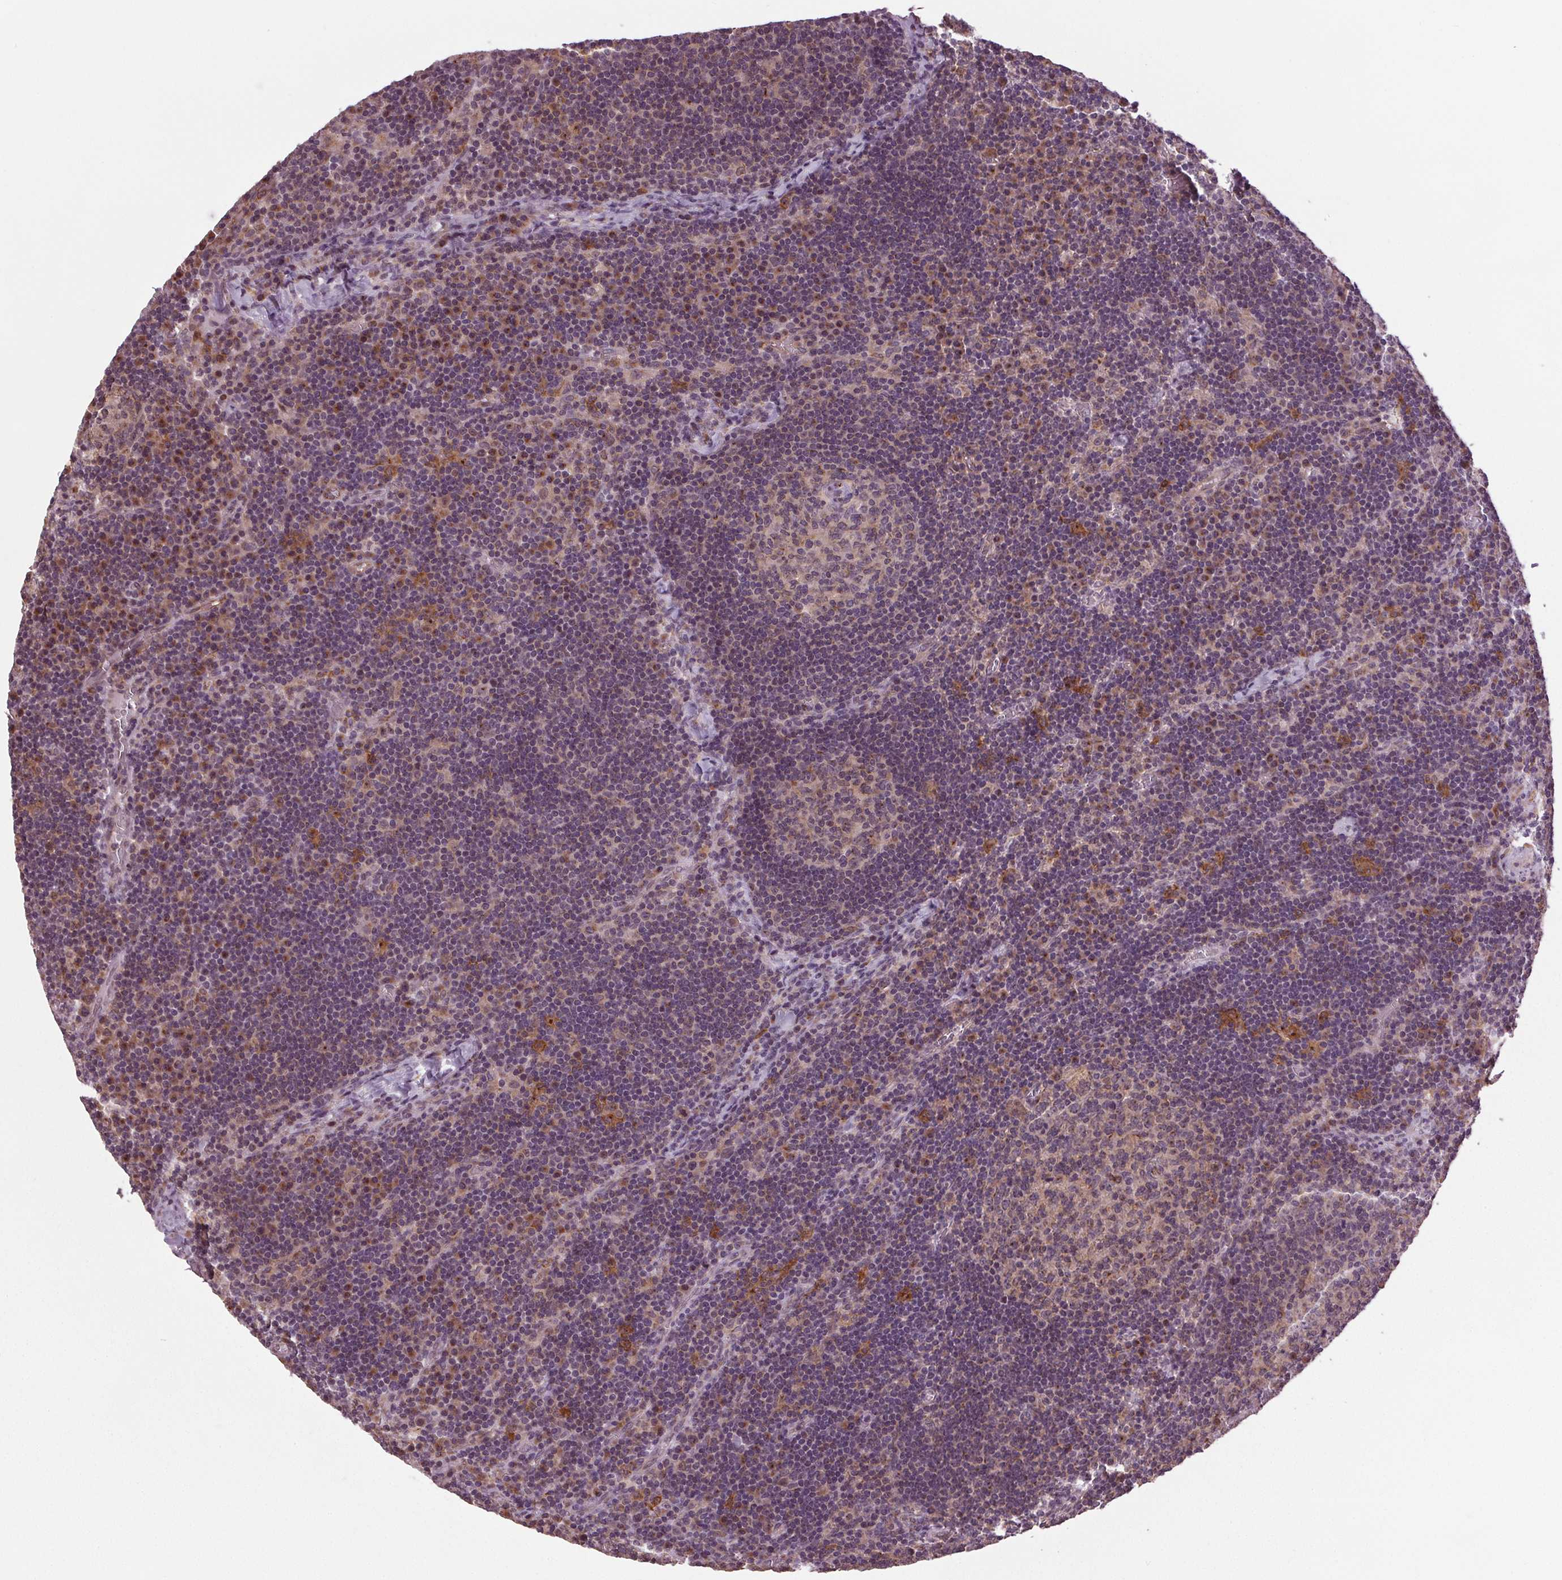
{"staining": {"intensity": "weak", "quantity": "<25%", "location": "cytoplasmic/membranous"}, "tissue": "lymph node", "cell_type": "Germinal center cells", "image_type": "normal", "snomed": [{"axis": "morphology", "description": "Normal tissue, NOS"}, {"axis": "topography", "description": "Lymph node"}], "caption": "Germinal center cells show no significant expression in normal lymph node. (DAB (3,3'-diaminobenzidine) immunohistochemistry visualized using brightfield microscopy, high magnification).", "gene": "BSDC1", "patient": {"sex": "male", "age": 67}}